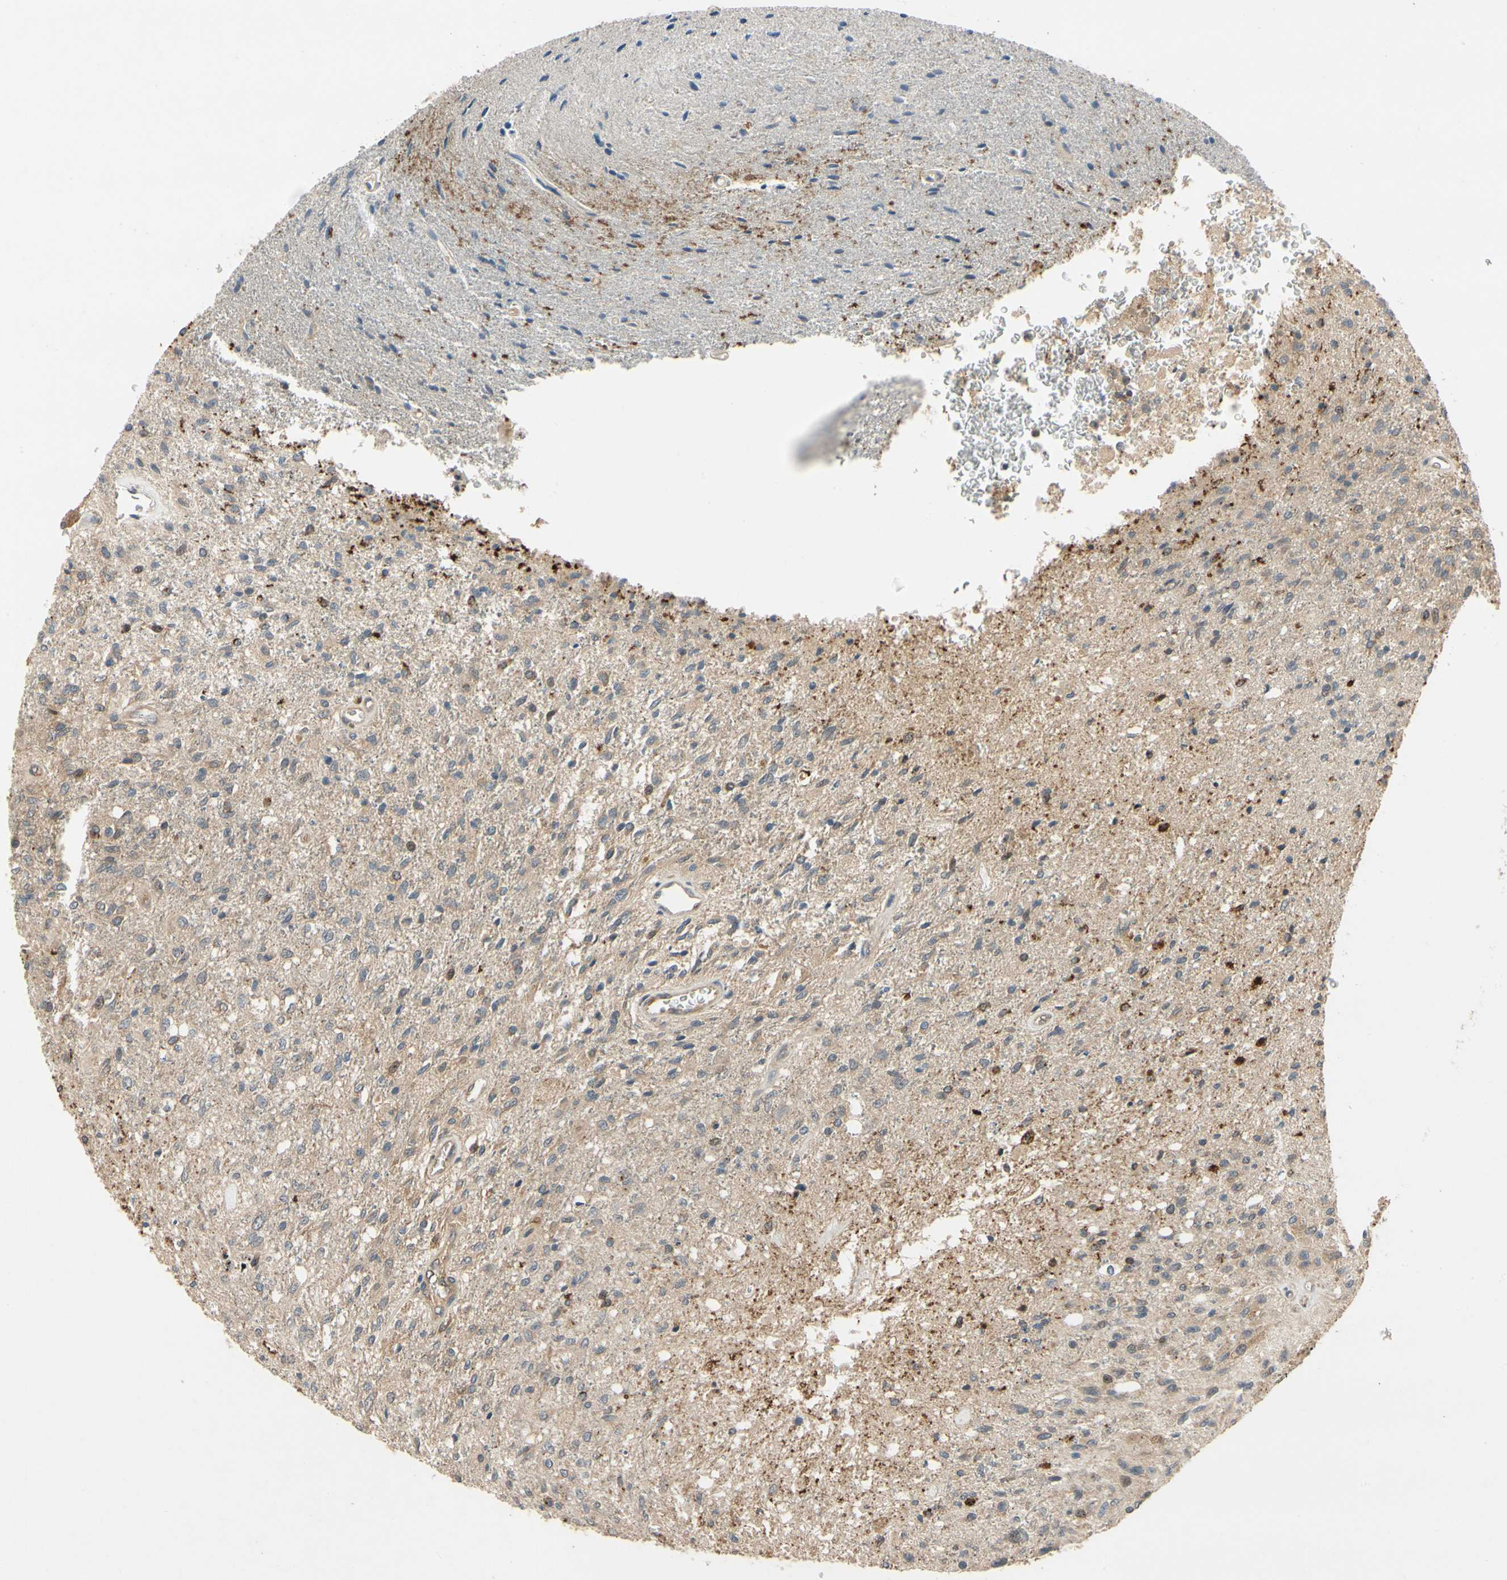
{"staining": {"intensity": "weak", "quantity": ">75%", "location": "cytoplasmic/membranous"}, "tissue": "glioma", "cell_type": "Tumor cells", "image_type": "cancer", "snomed": [{"axis": "morphology", "description": "Normal tissue, NOS"}, {"axis": "morphology", "description": "Glioma, malignant, High grade"}, {"axis": "topography", "description": "Cerebral cortex"}], "caption": "The photomicrograph reveals staining of malignant glioma (high-grade), revealing weak cytoplasmic/membranous protein staining (brown color) within tumor cells.", "gene": "TDRP", "patient": {"sex": "male", "age": 77}}